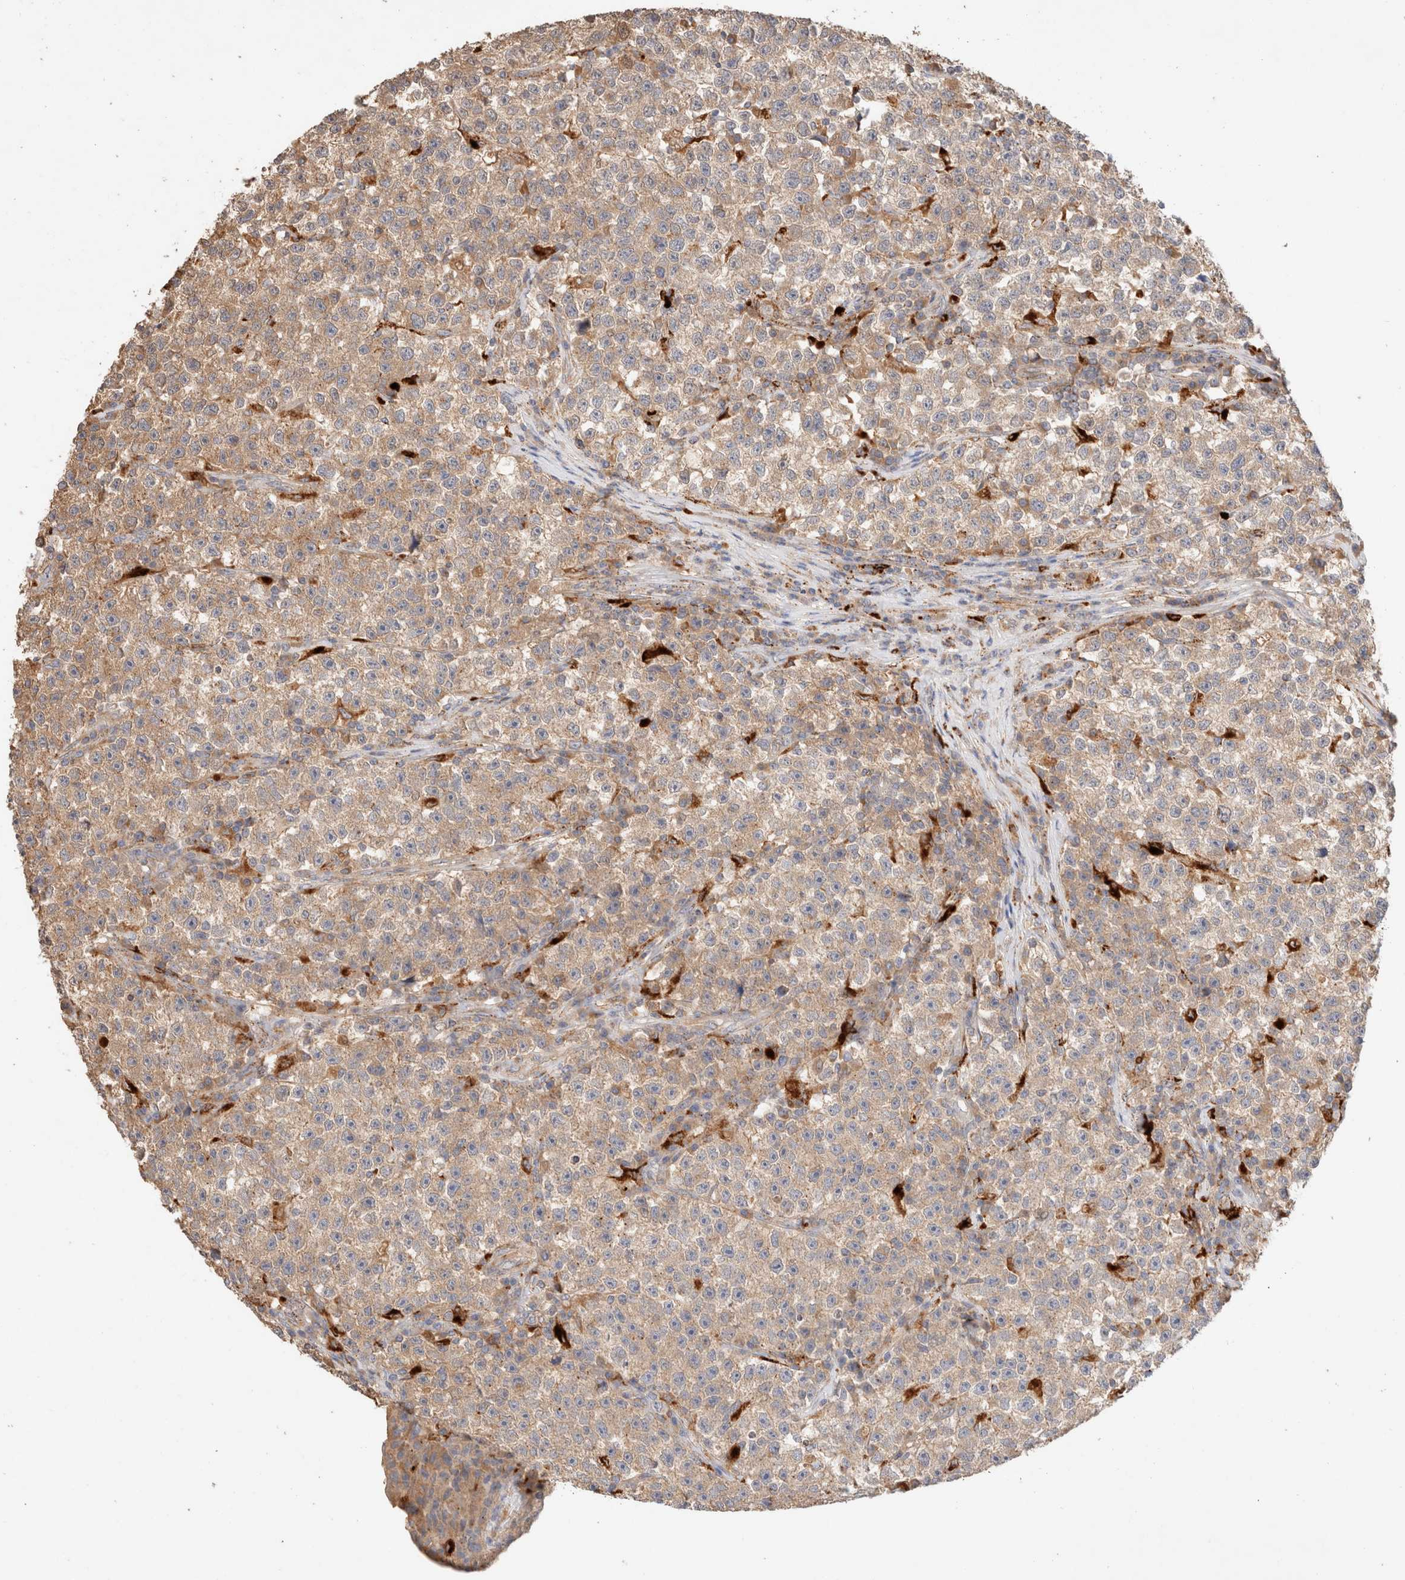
{"staining": {"intensity": "weak", "quantity": ">75%", "location": "cytoplasmic/membranous"}, "tissue": "testis cancer", "cell_type": "Tumor cells", "image_type": "cancer", "snomed": [{"axis": "morphology", "description": "Seminoma, NOS"}, {"axis": "topography", "description": "Testis"}], "caption": "Weak cytoplasmic/membranous expression for a protein is seen in approximately >75% of tumor cells of testis seminoma using IHC.", "gene": "RABEPK", "patient": {"sex": "male", "age": 22}}